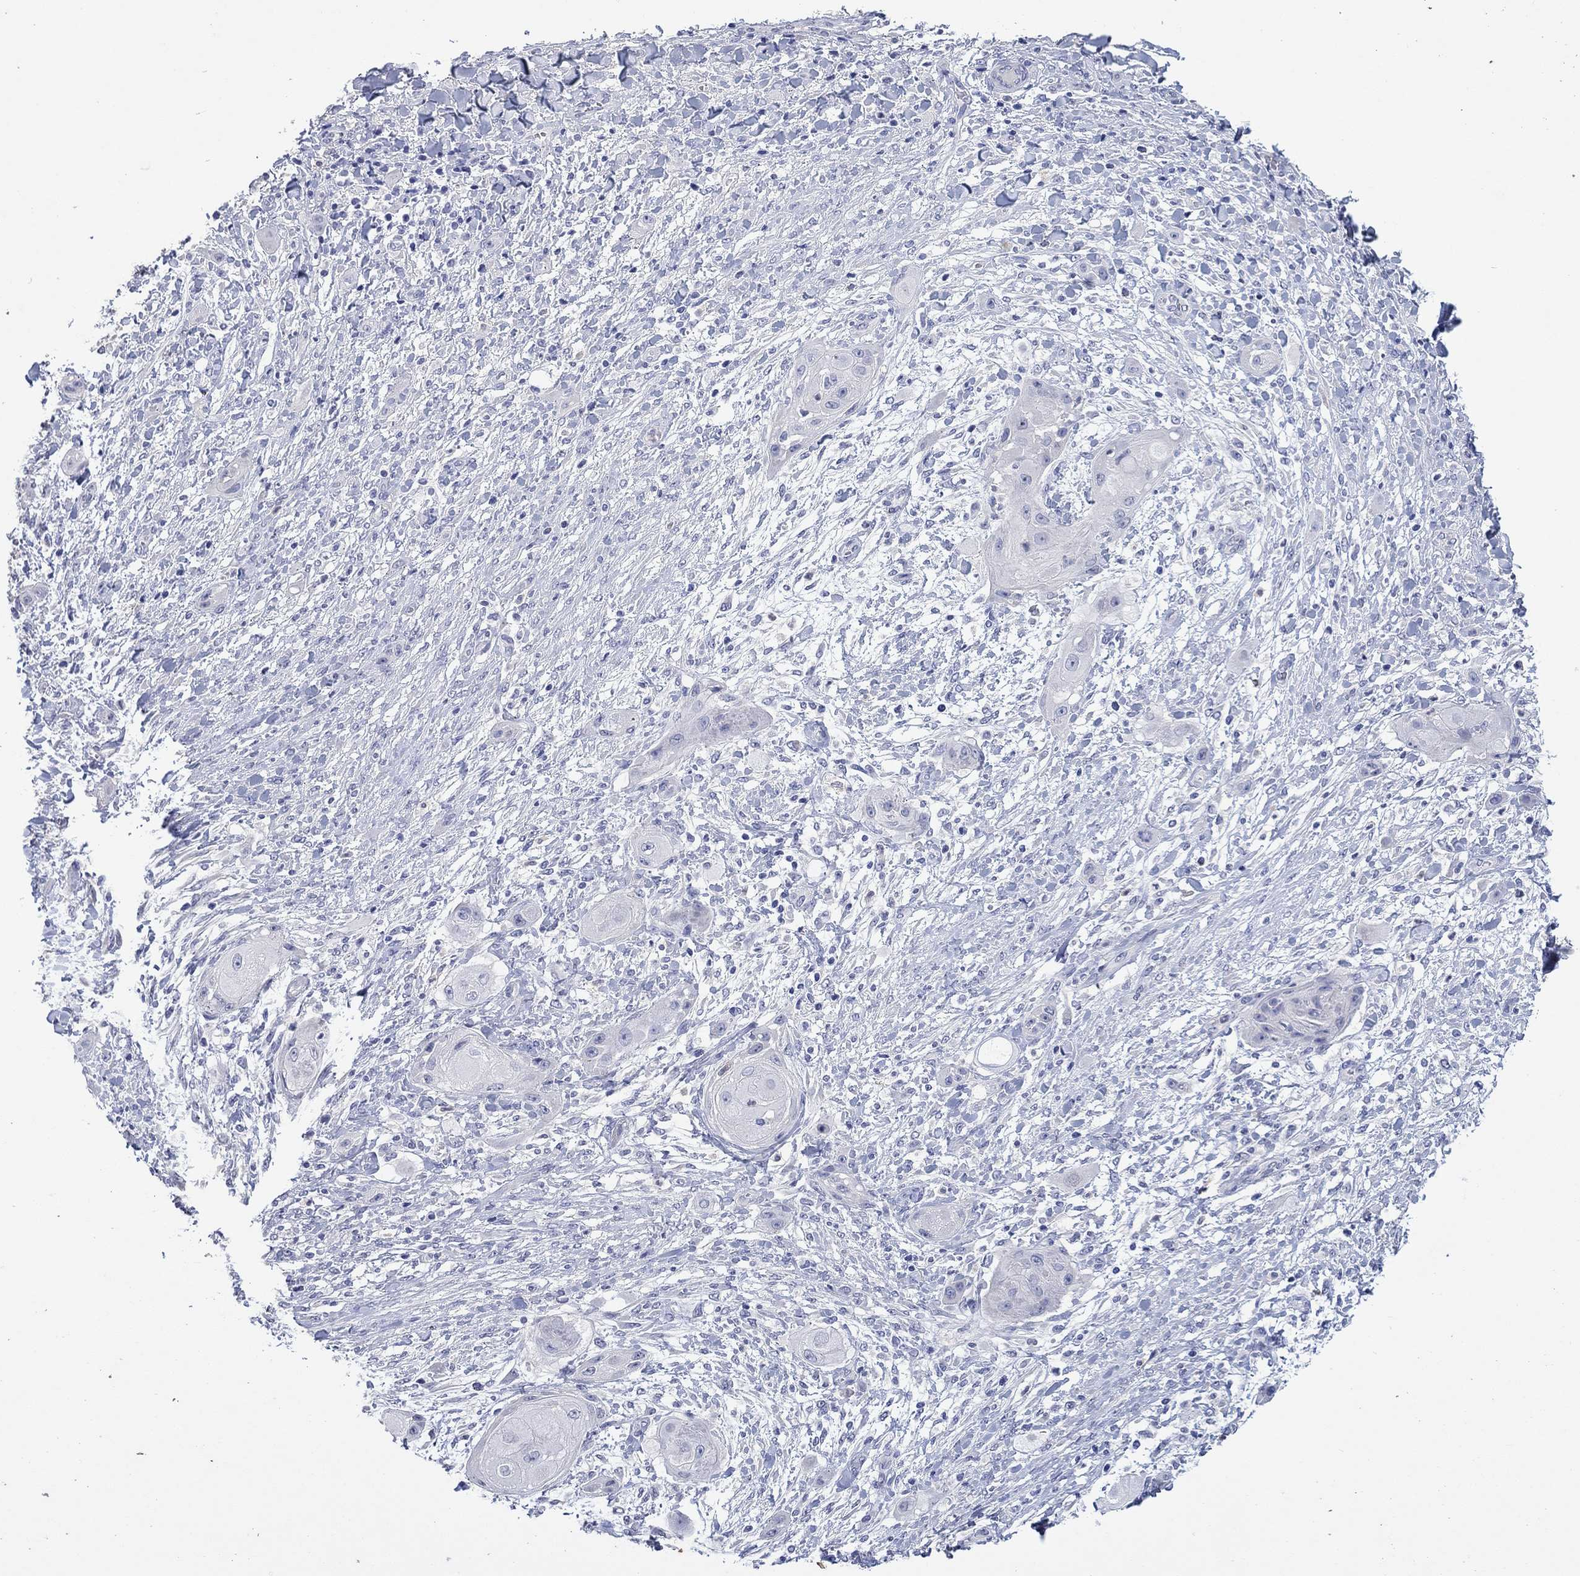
{"staining": {"intensity": "negative", "quantity": "none", "location": "none"}, "tissue": "skin cancer", "cell_type": "Tumor cells", "image_type": "cancer", "snomed": [{"axis": "morphology", "description": "Squamous cell carcinoma, NOS"}, {"axis": "topography", "description": "Skin"}], "caption": "Immunohistochemistry image of neoplastic tissue: skin squamous cell carcinoma stained with DAB exhibits no significant protein positivity in tumor cells.", "gene": "HDC", "patient": {"sex": "male", "age": 62}}